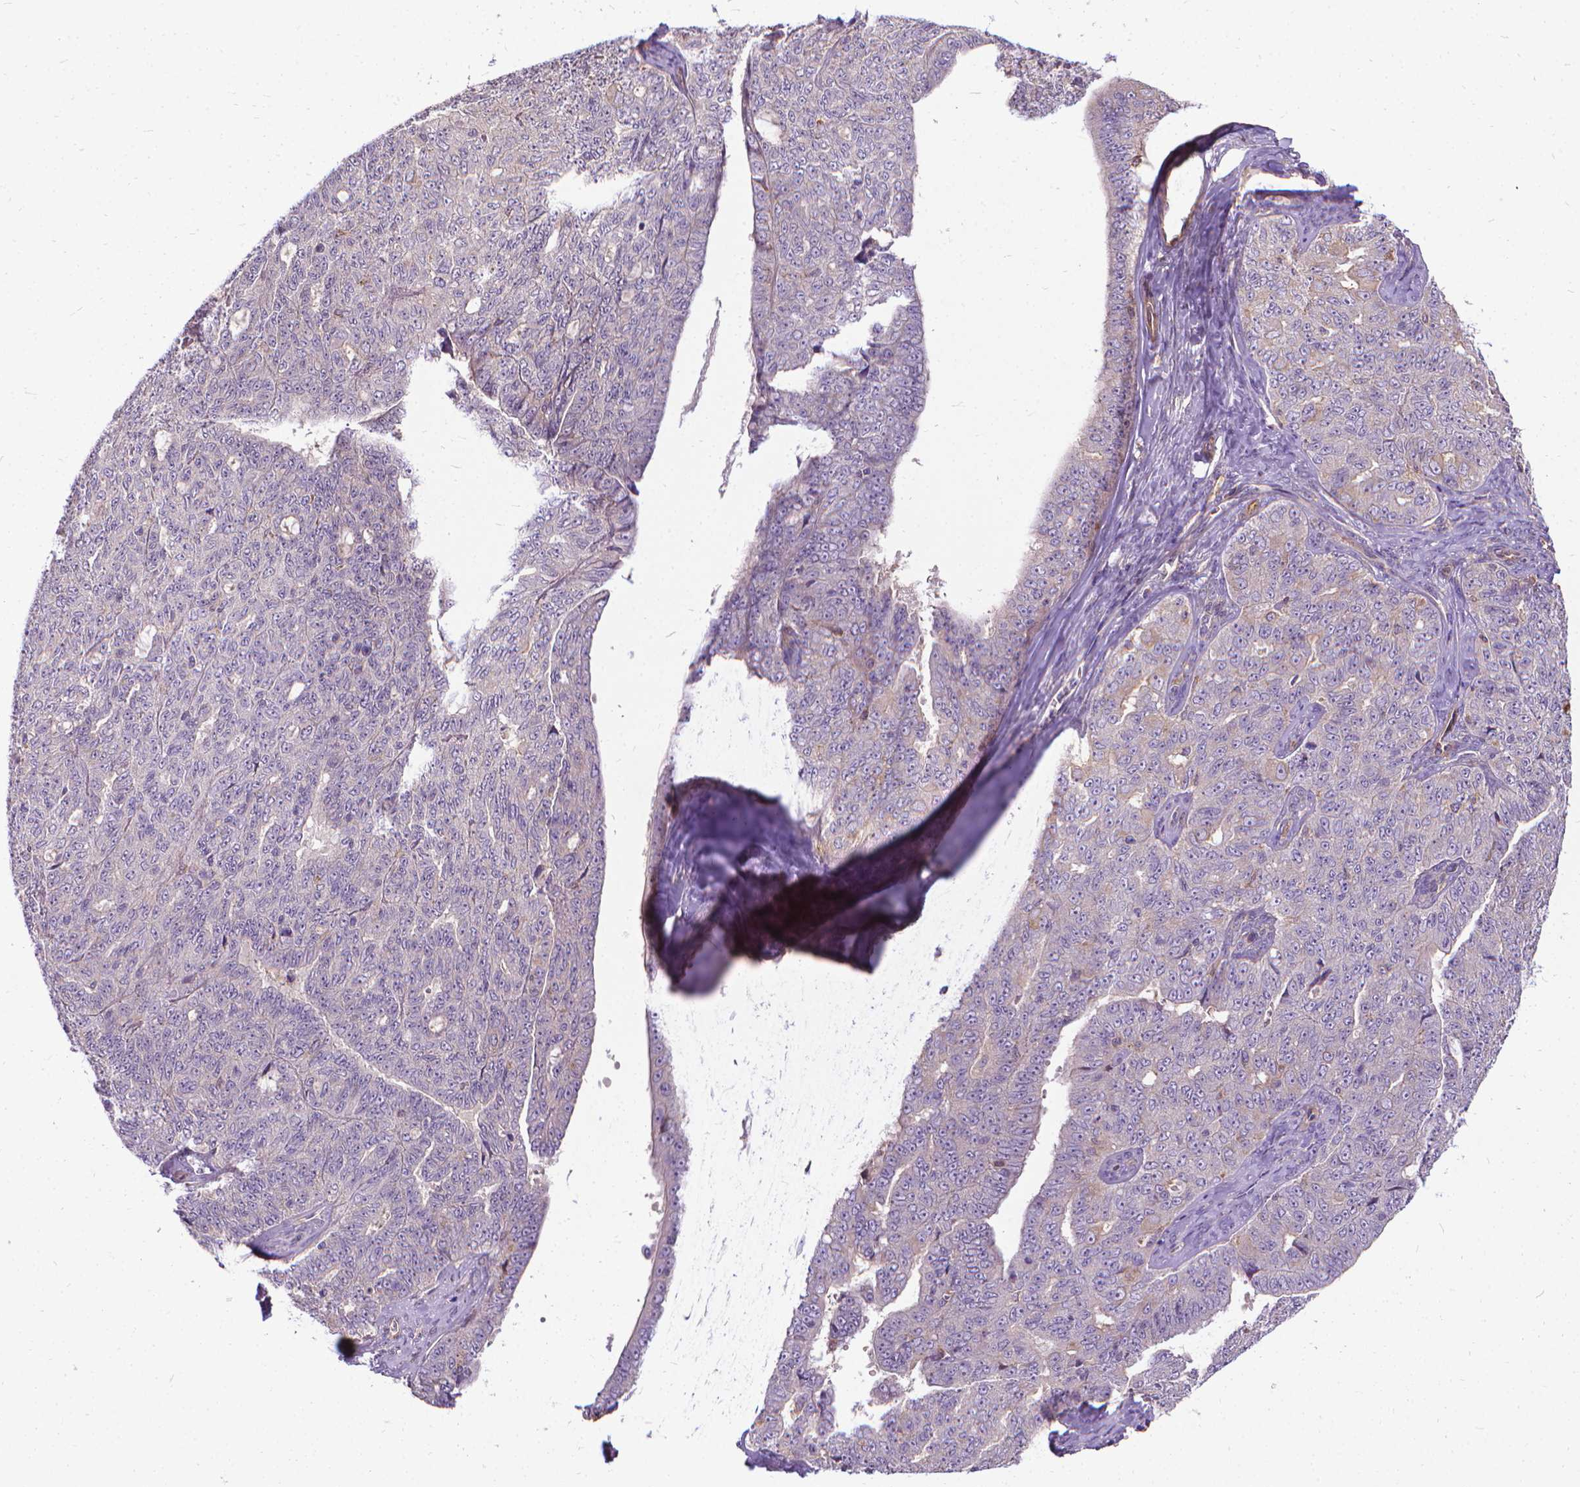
{"staining": {"intensity": "negative", "quantity": "none", "location": "none"}, "tissue": "ovarian cancer", "cell_type": "Tumor cells", "image_type": "cancer", "snomed": [{"axis": "morphology", "description": "Cystadenocarcinoma, serous, NOS"}, {"axis": "topography", "description": "Ovary"}], "caption": "The IHC histopathology image has no significant positivity in tumor cells of ovarian cancer tissue.", "gene": "CFAP299", "patient": {"sex": "female", "age": 71}}